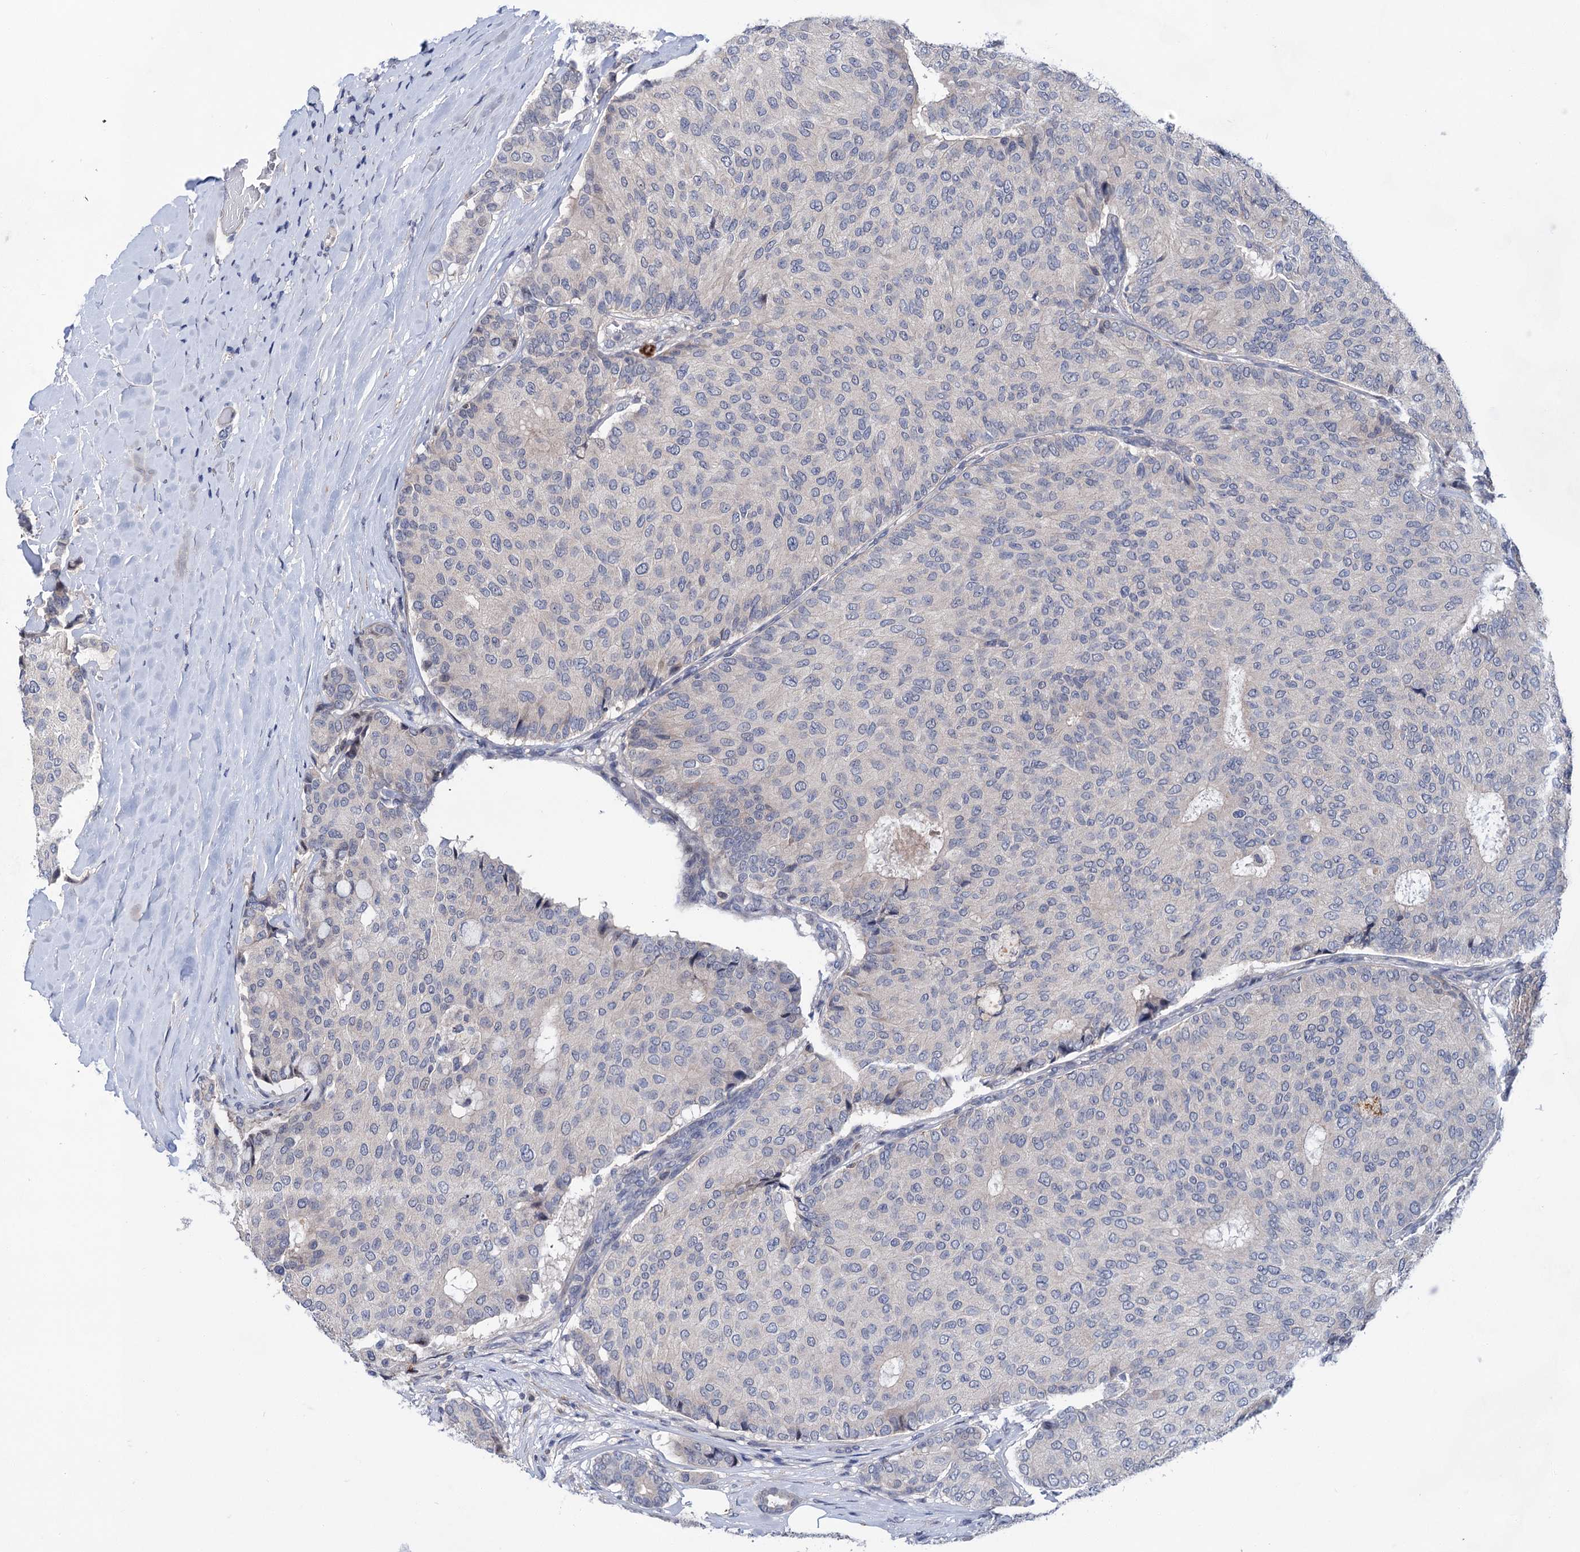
{"staining": {"intensity": "negative", "quantity": "none", "location": "none"}, "tissue": "breast cancer", "cell_type": "Tumor cells", "image_type": "cancer", "snomed": [{"axis": "morphology", "description": "Duct carcinoma"}, {"axis": "topography", "description": "Breast"}], "caption": "High power microscopy micrograph of an immunohistochemistry (IHC) micrograph of breast cancer (invasive ductal carcinoma), revealing no significant positivity in tumor cells.", "gene": "MORN3", "patient": {"sex": "female", "age": 75}}